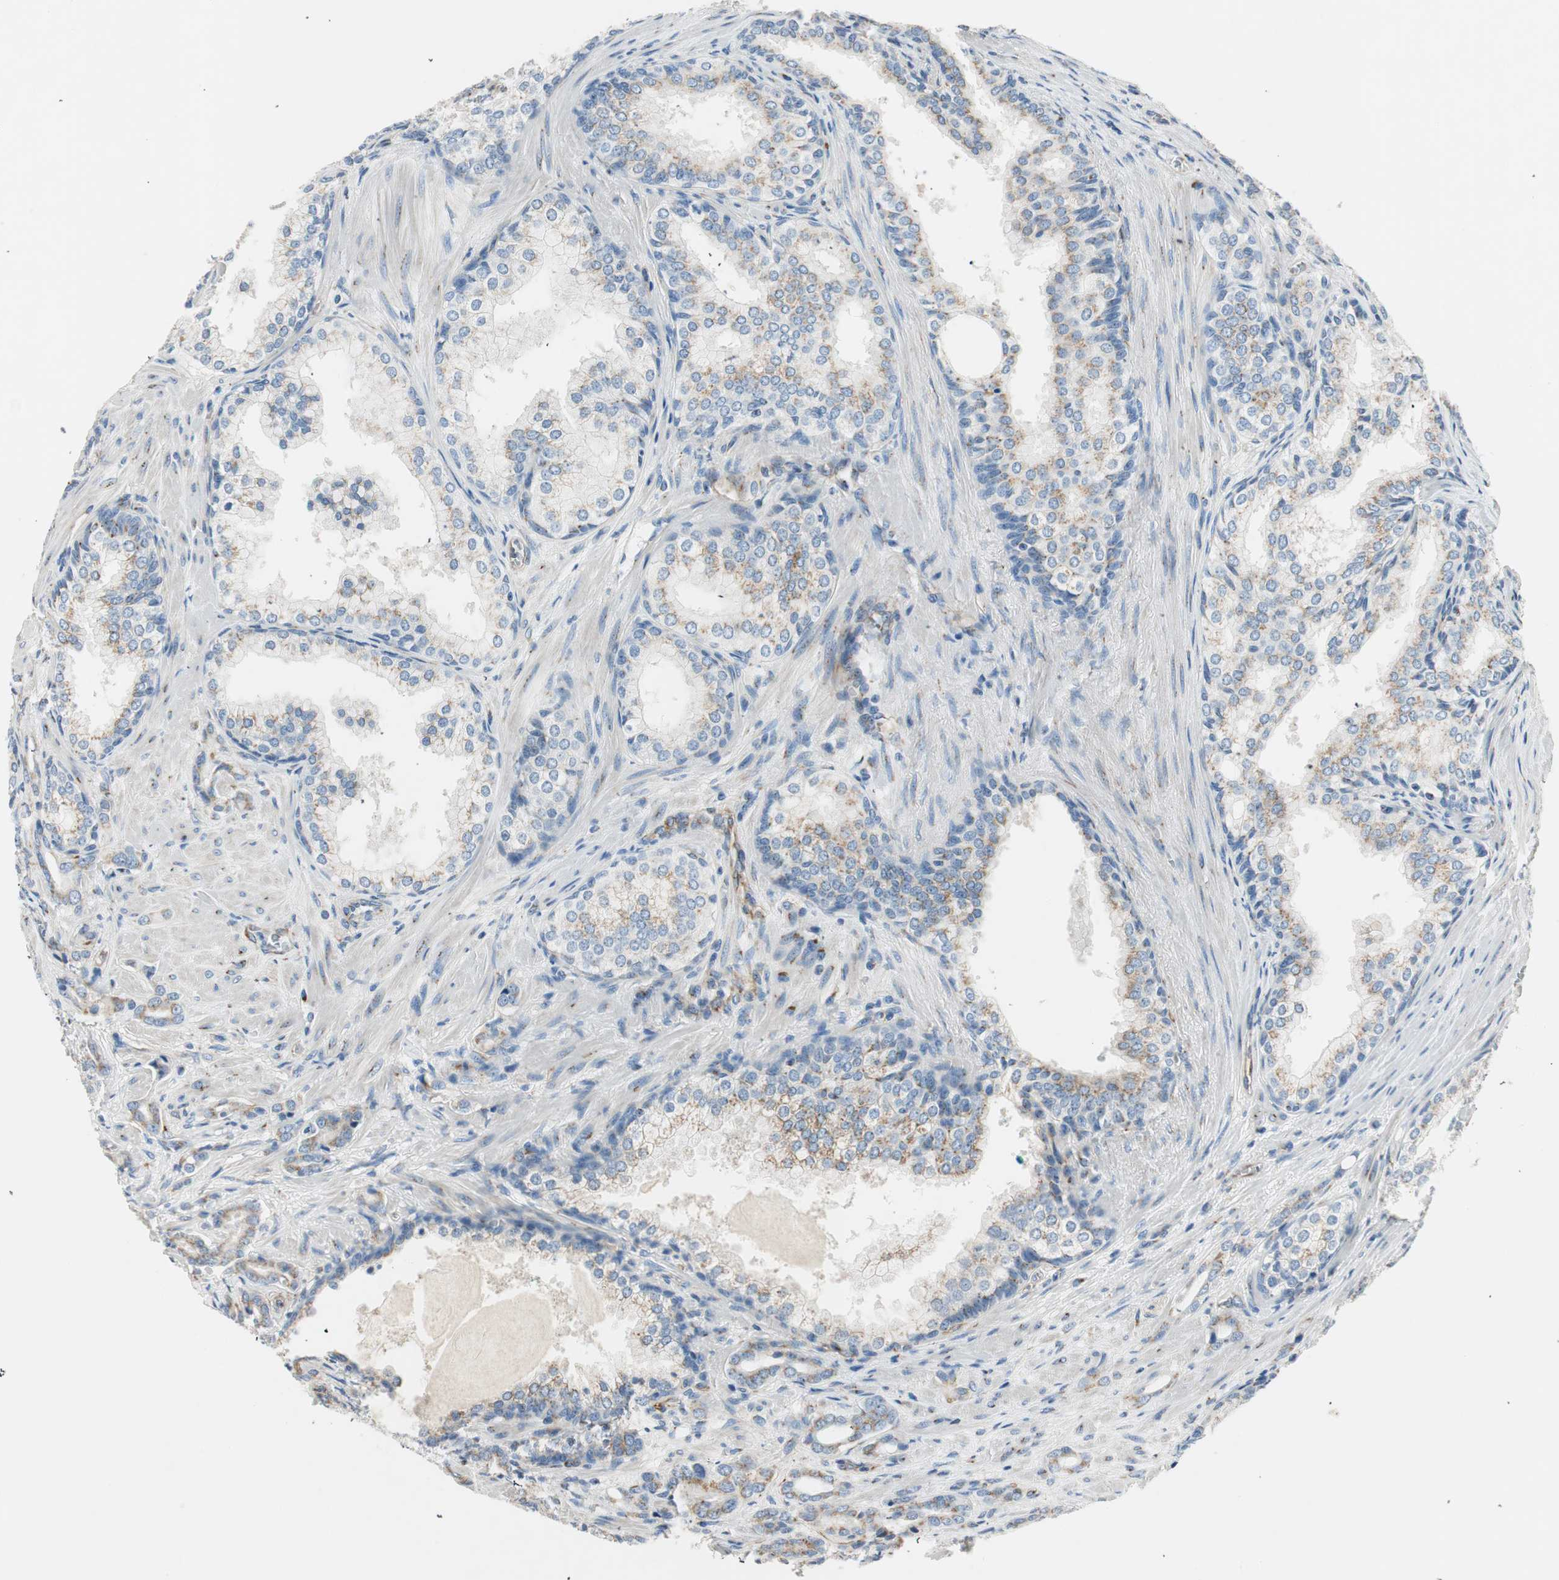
{"staining": {"intensity": "moderate", "quantity": "25%-75%", "location": "cytoplasmic/membranous"}, "tissue": "prostate cancer", "cell_type": "Tumor cells", "image_type": "cancer", "snomed": [{"axis": "morphology", "description": "Adenocarcinoma, High grade"}, {"axis": "topography", "description": "Prostate"}], "caption": "Brown immunohistochemical staining in prostate cancer (adenocarcinoma (high-grade)) demonstrates moderate cytoplasmic/membranous positivity in approximately 25%-75% of tumor cells. The staining is performed using DAB (3,3'-diaminobenzidine) brown chromogen to label protein expression. The nuclei are counter-stained blue using hematoxylin.", "gene": "TMF1", "patient": {"sex": "male", "age": 64}}